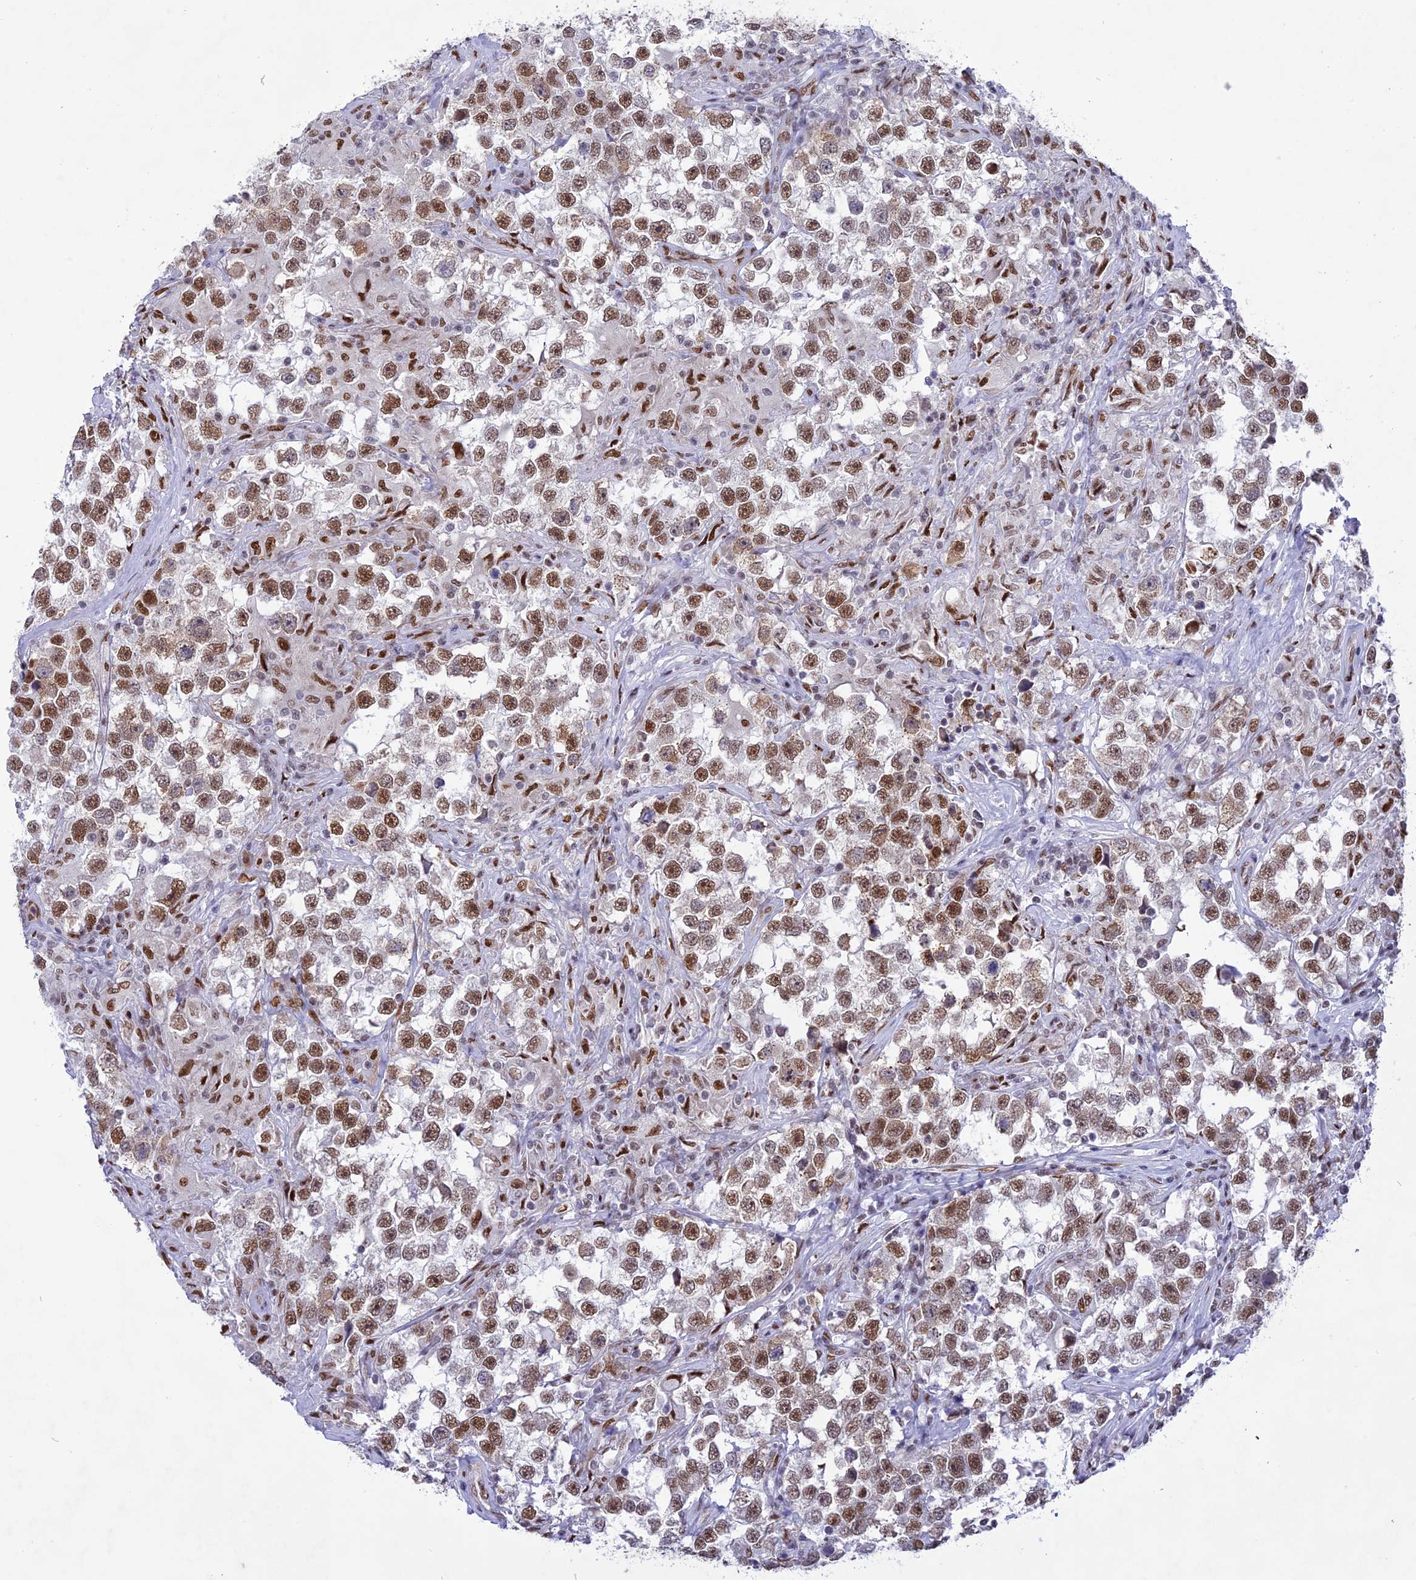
{"staining": {"intensity": "moderate", "quantity": ">75%", "location": "nuclear"}, "tissue": "testis cancer", "cell_type": "Tumor cells", "image_type": "cancer", "snomed": [{"axis": "morphology", "description": "Seminoma, NOS"}, {"axis": "topography", "description": "Testis"}], "caption": "Immunohistochemistry (IHC) (DAB (3,3'-diaminobenzidine)) staining of testis cancer displays moderate nuclear protein expression in approximately >75% of tumor cells.", "gene": "DDX1", "patient": {"sex": "male", "age": 46}}